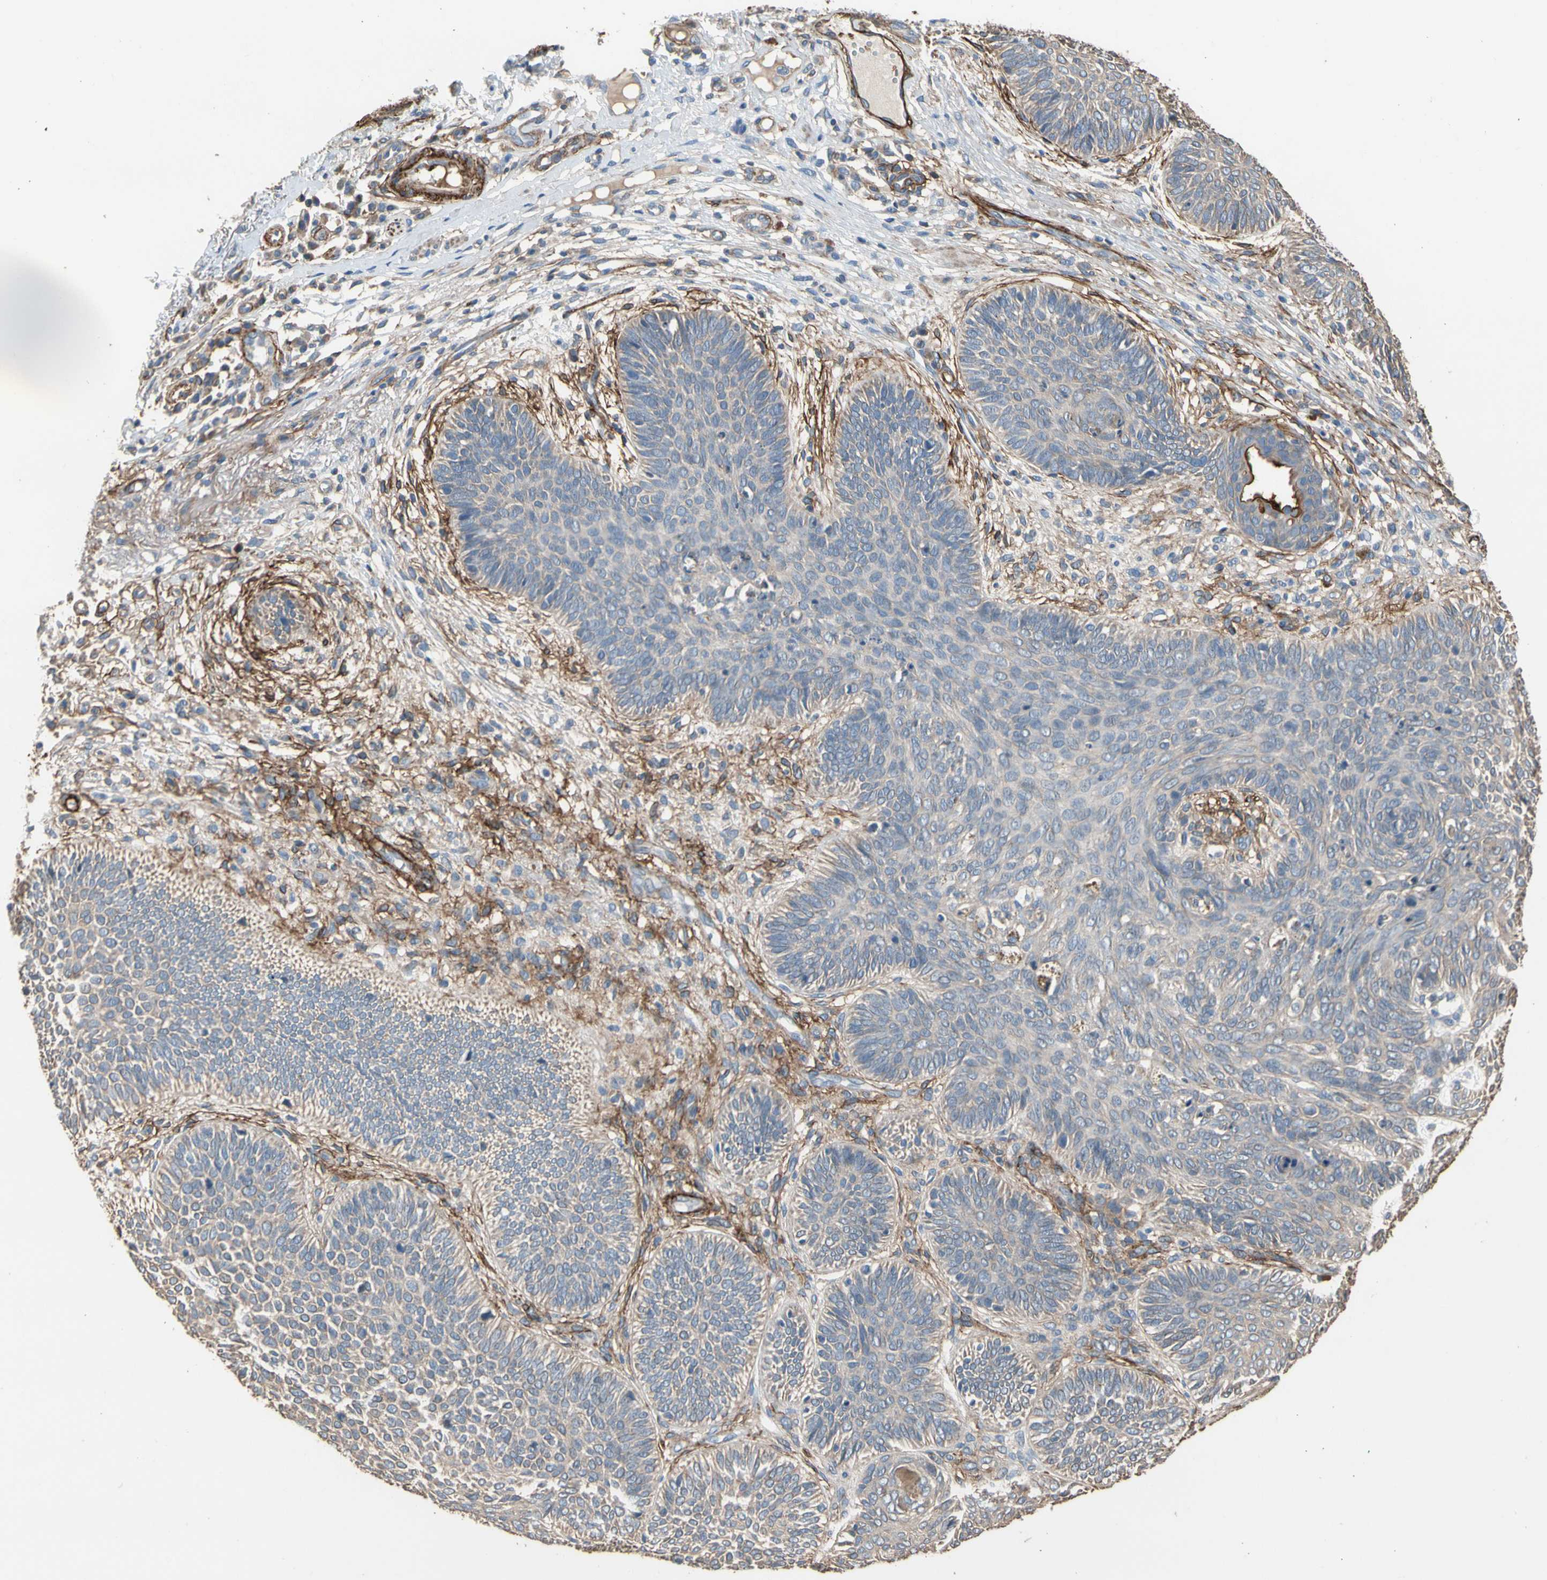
{"staining": {"intensity": "weak", "quantity": ">75%", "location": "cytoplasmic/membranous"}, "tissue": "skin cancer", "cell_type": "Tumor cells", "image_type": "cancer", "snomed": [{"axis": "morphology", "description": "Normal tissue, NOS"}, {"axis": "morphology", "description": "Basal cell carcinoma"}, {"axis": "topography", "description": "Skin"}], "caption": "IHC (DAB) staining of basal cell carcinoma (skin) shows weak cytoplasmic/membranous protein positivity in about >75% of tumor cells.", "gene": "SUSD2", "patient": {"sex": "male", "age": 52}}